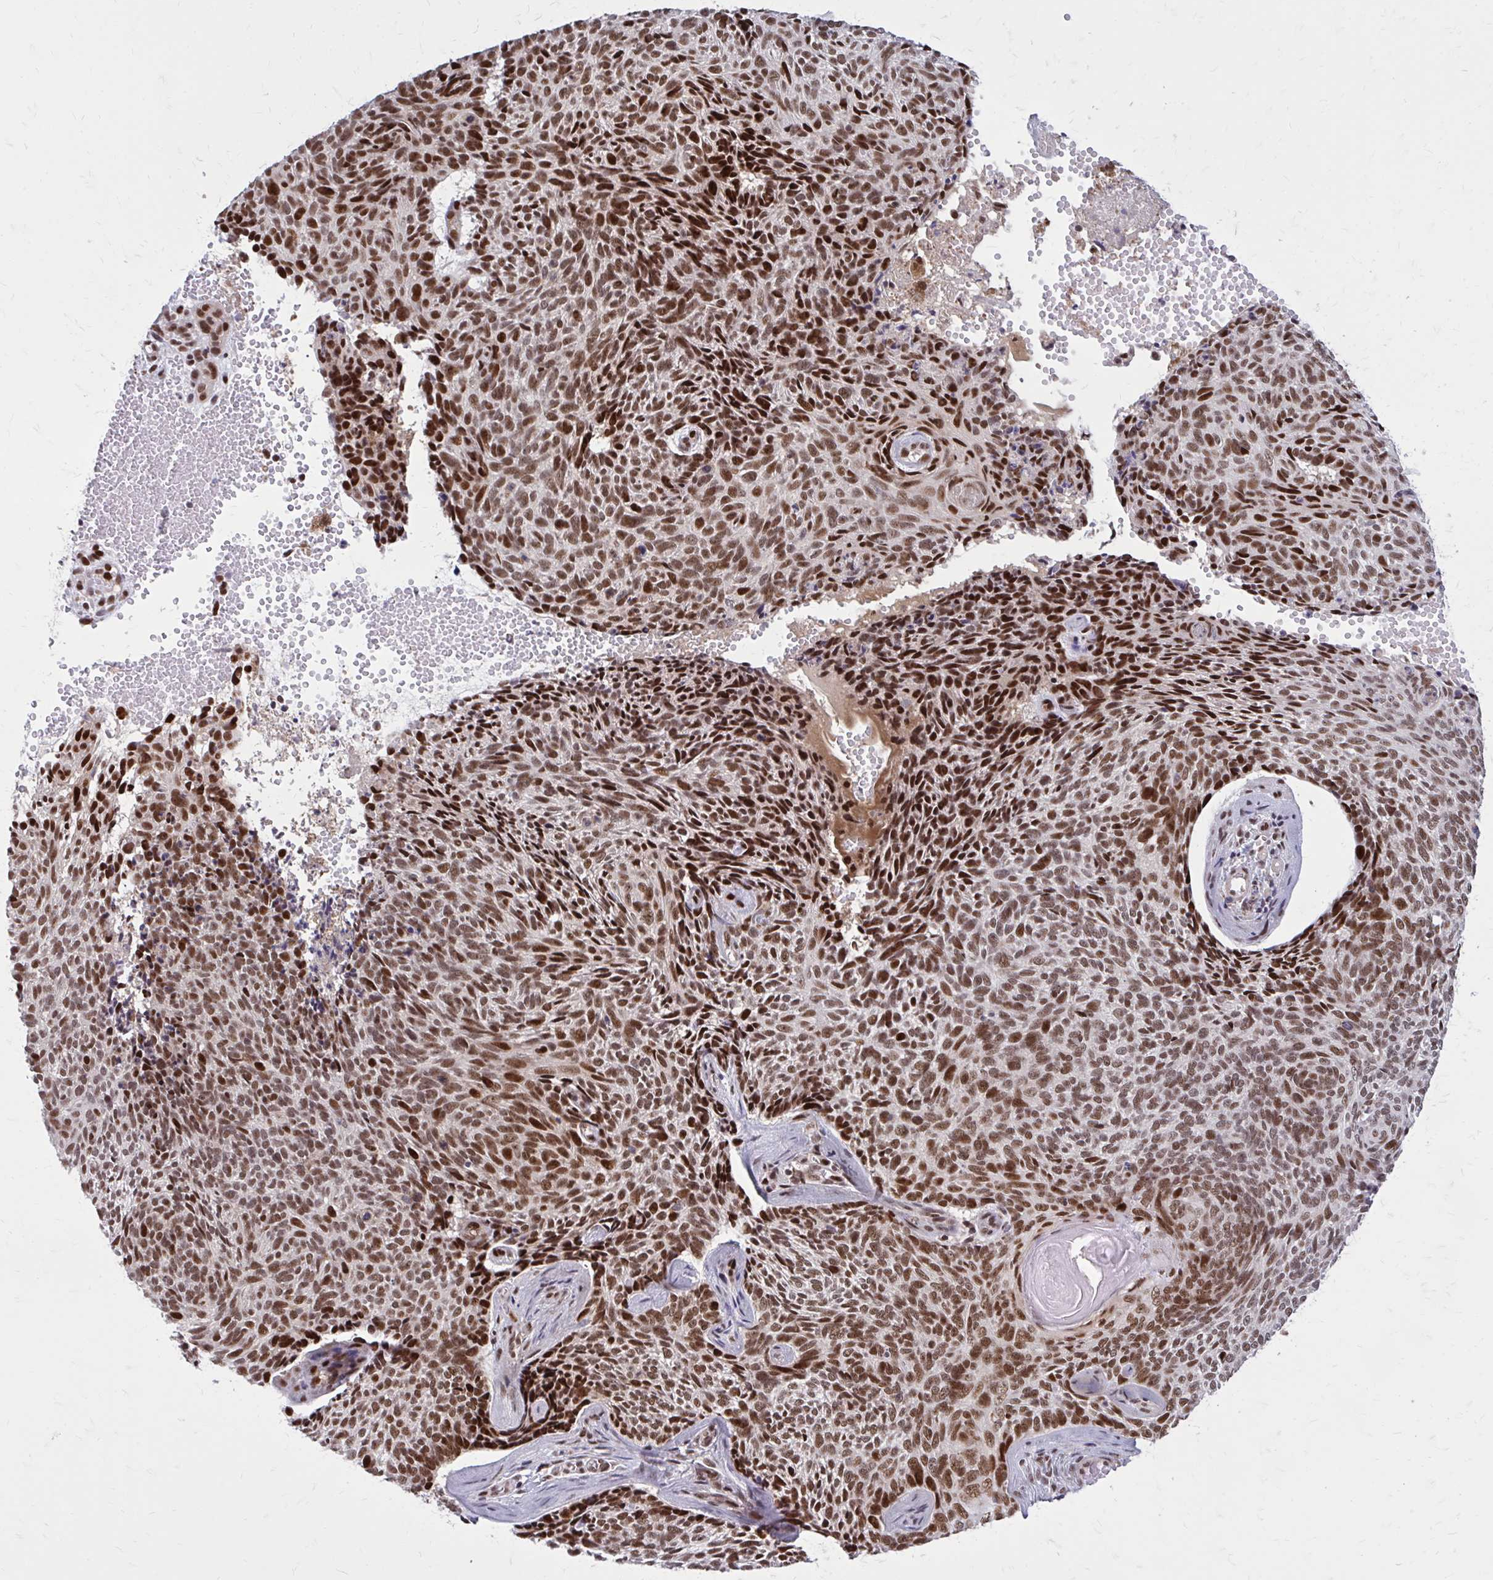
{"staining": {"intensity": "strong", "quantity": ">75%", "location": "nuclear"}, "tissue": "skin cancer", "cell_type": "Tumor cells", "image_type": "cancer", "snomed": [{"axis": "morphology", "description": "Basal cell carcinoma"}, {"axis": "topography", "description": "Skin"}], "caption": "Tumor cells demonstrate high levels of strong nuclear staining in approximately >75% of cells in skin cancer (basal cell carcinoma).", "gene": "PSME4", "patient": {"sex": "female", "age": 80}}